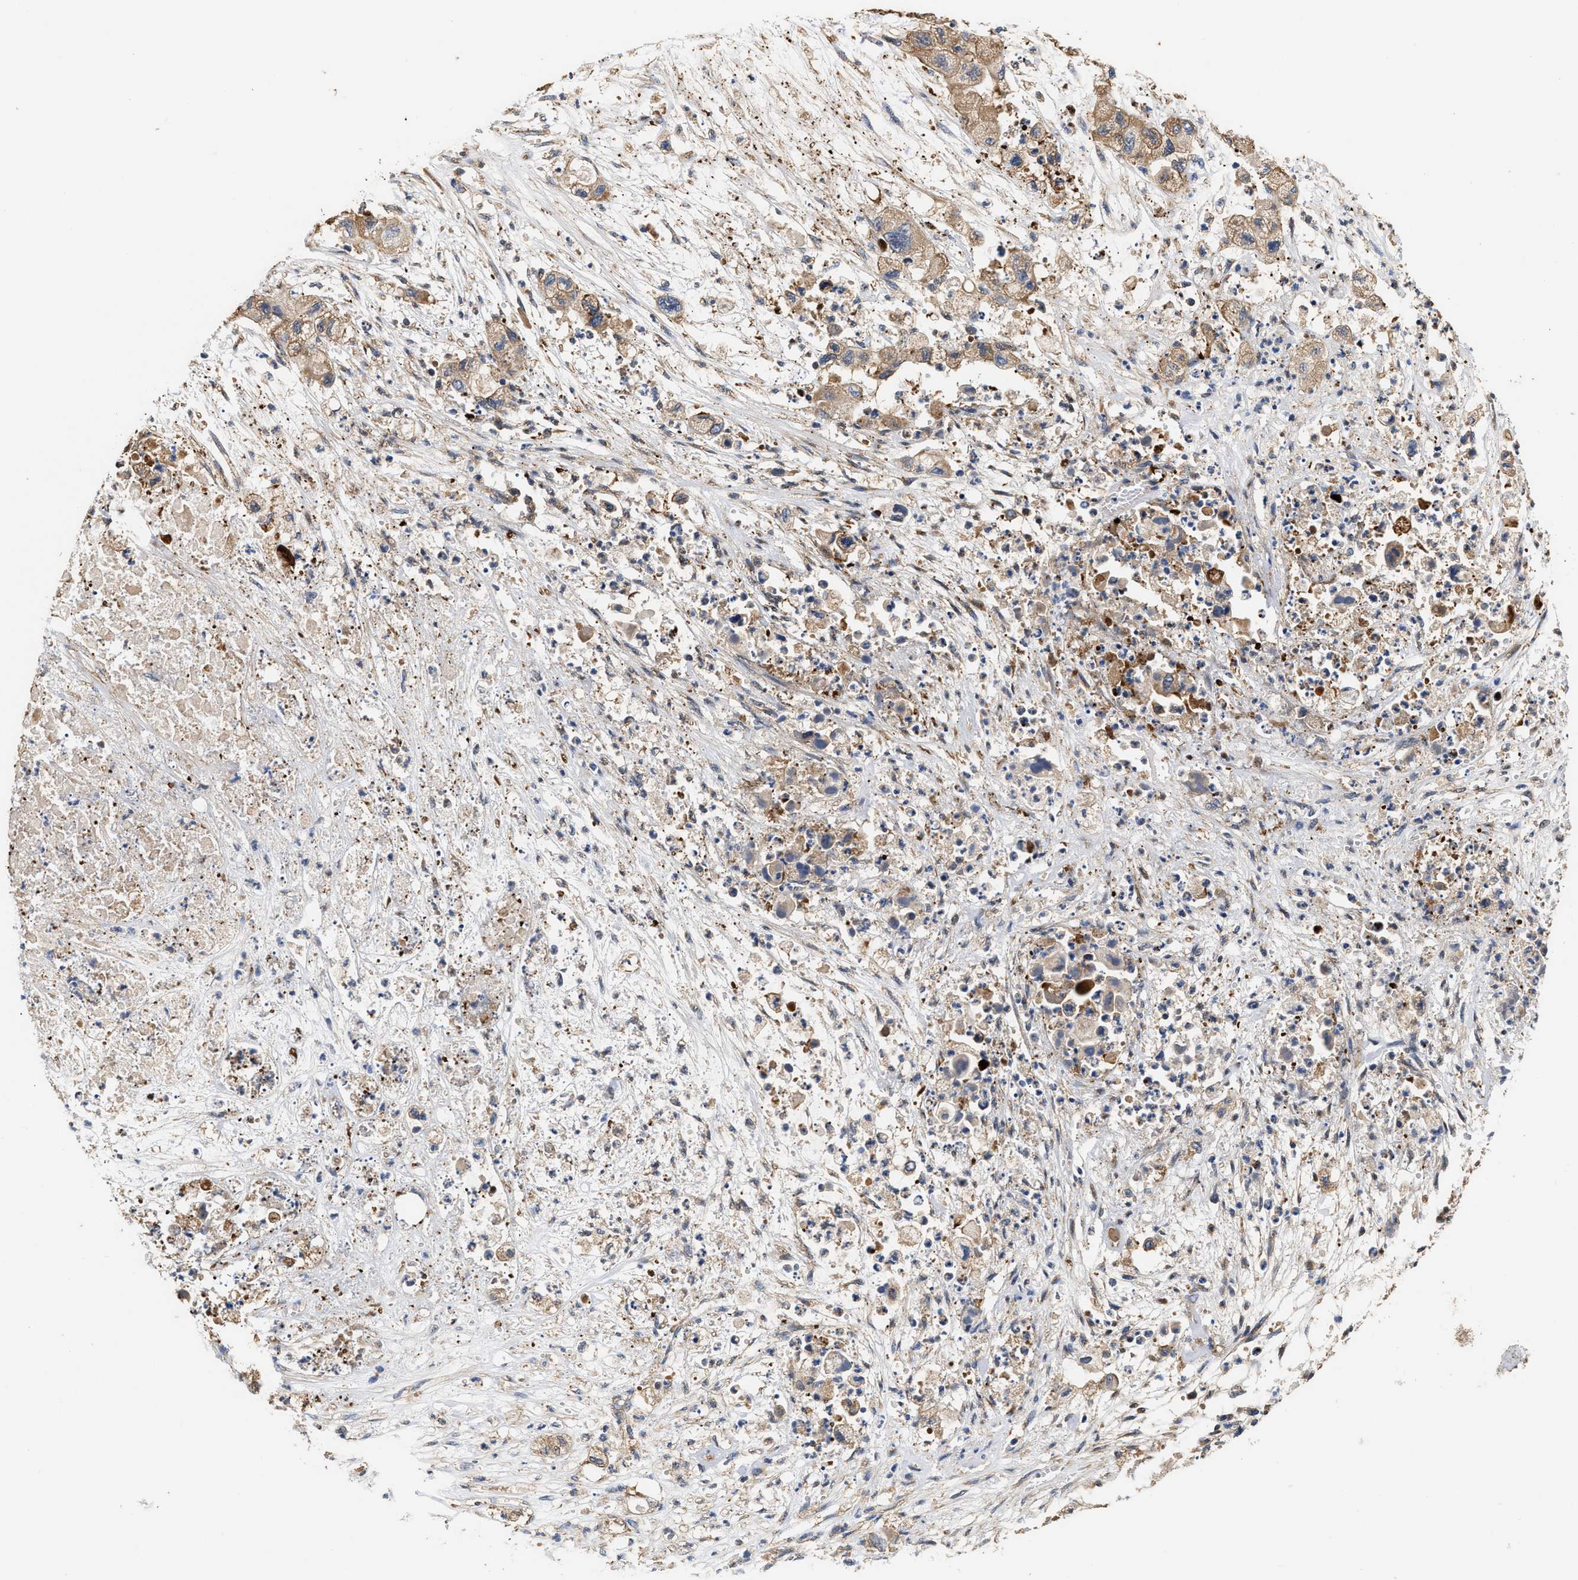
{"staining": {"intensity": "moderate", "quantity": ">75%", "location": "cytoplasmic/membranous"}, "tissue": "pancreatic cancer", "cell_type": "Tumor cells", "image_type": "cancer", "snomed": [{"axis": "morphology", "description": "Adenocarcinoma, NOS"}, {"axis": "topography", "description": "Pancreas"}], "caption": "Moderate cytoplasmic/membranous protein expression is identified in approximately >75% of tumor cells in pancreatic adenocarcinoma.", "gene": "KLB", "patient": {"sex": "female", "age": 78}}